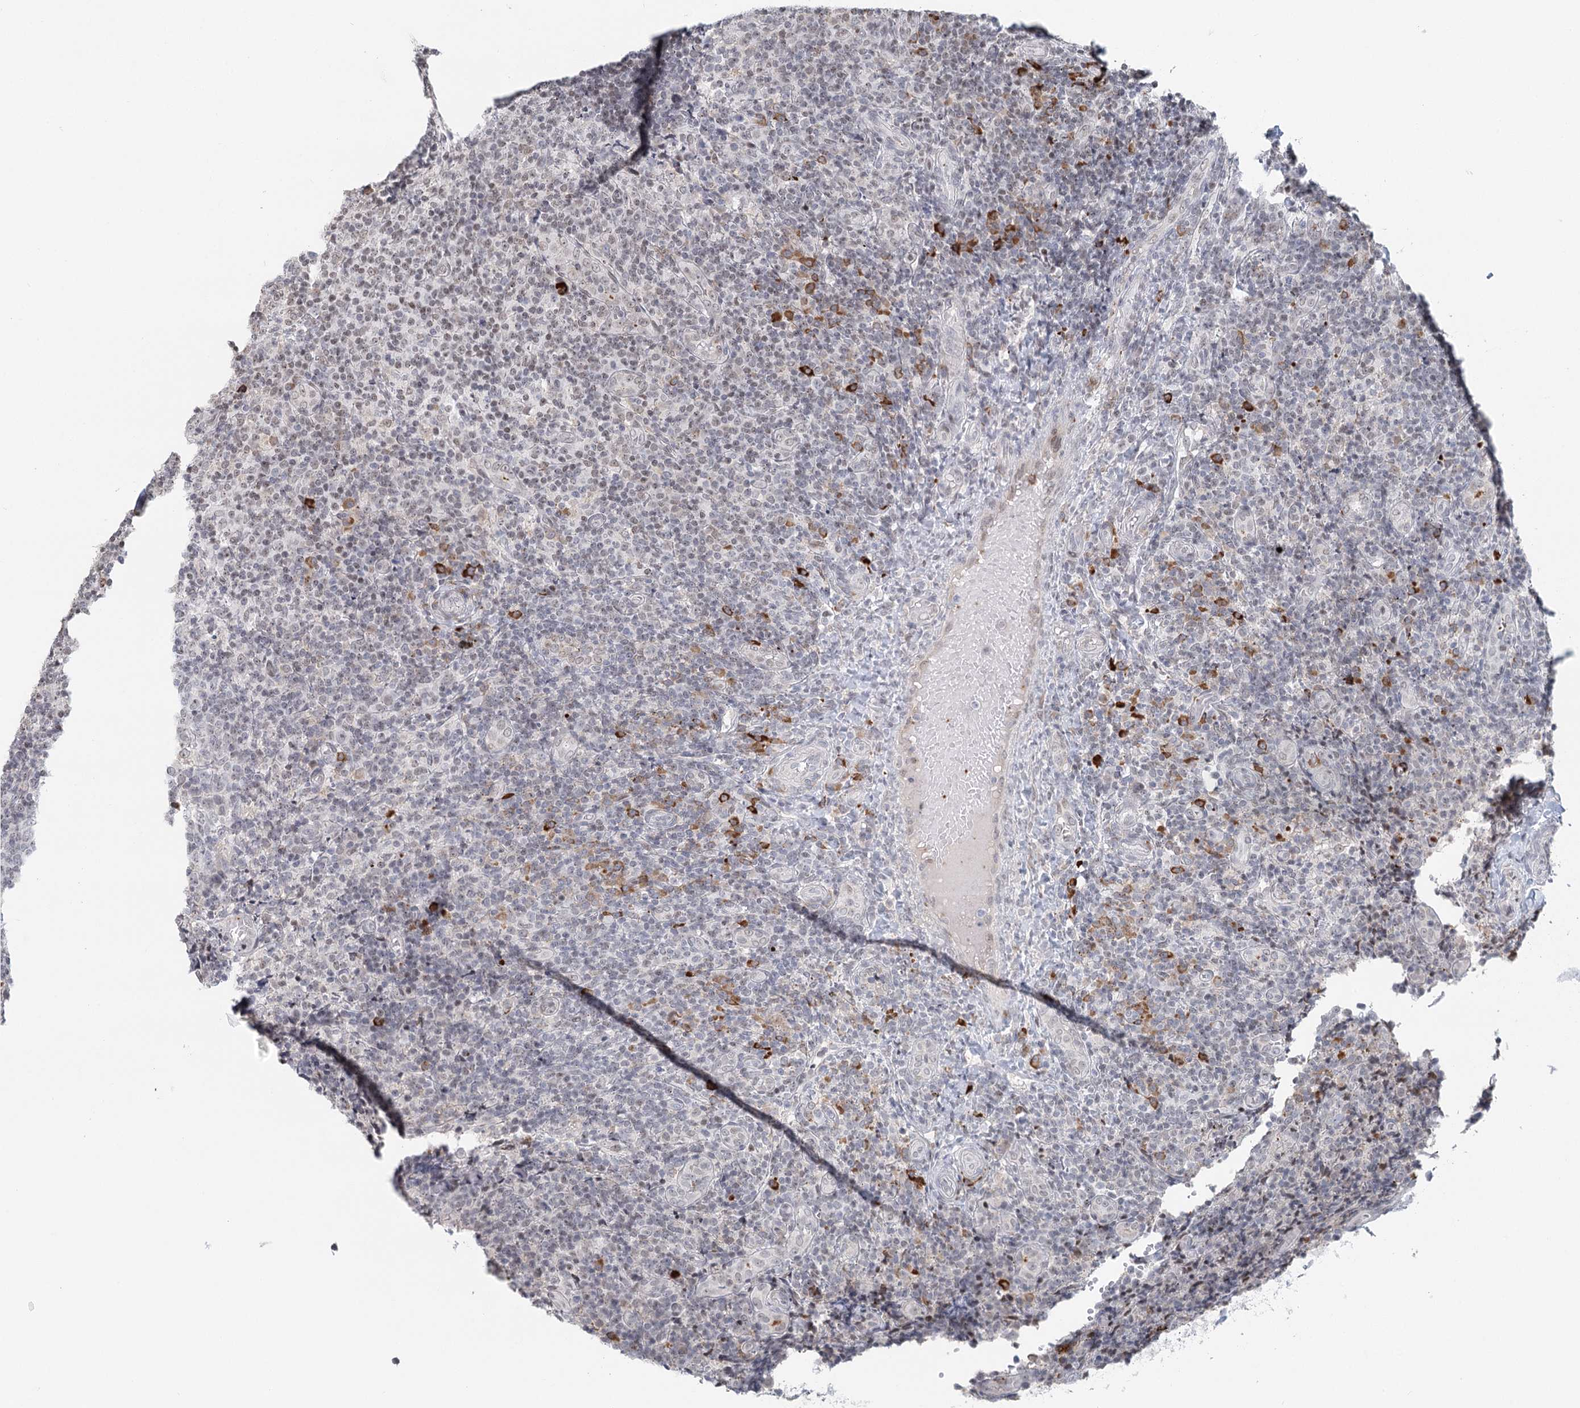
{"staining": {"intensity": "moderate", "quantity": "<25%", "location": "cytoplasmic/membranous,nuclear"}, "tissue": "tonsil", "cell_type": "Germinal center cells", "image_type": "normal", "snomed": [{"axis": "morphology", "description": "Normal tissue, NOS"}, {"axis": "topography", "description": "Tonsil"}], "caption": "The immunohistochemical stain shows moderate cytoplasmic/membranous,nuclear positivity in germinal center cells of benign tonsil.", "gene": "BNIP5", "patient": {"sex": "female", "age": 19}}